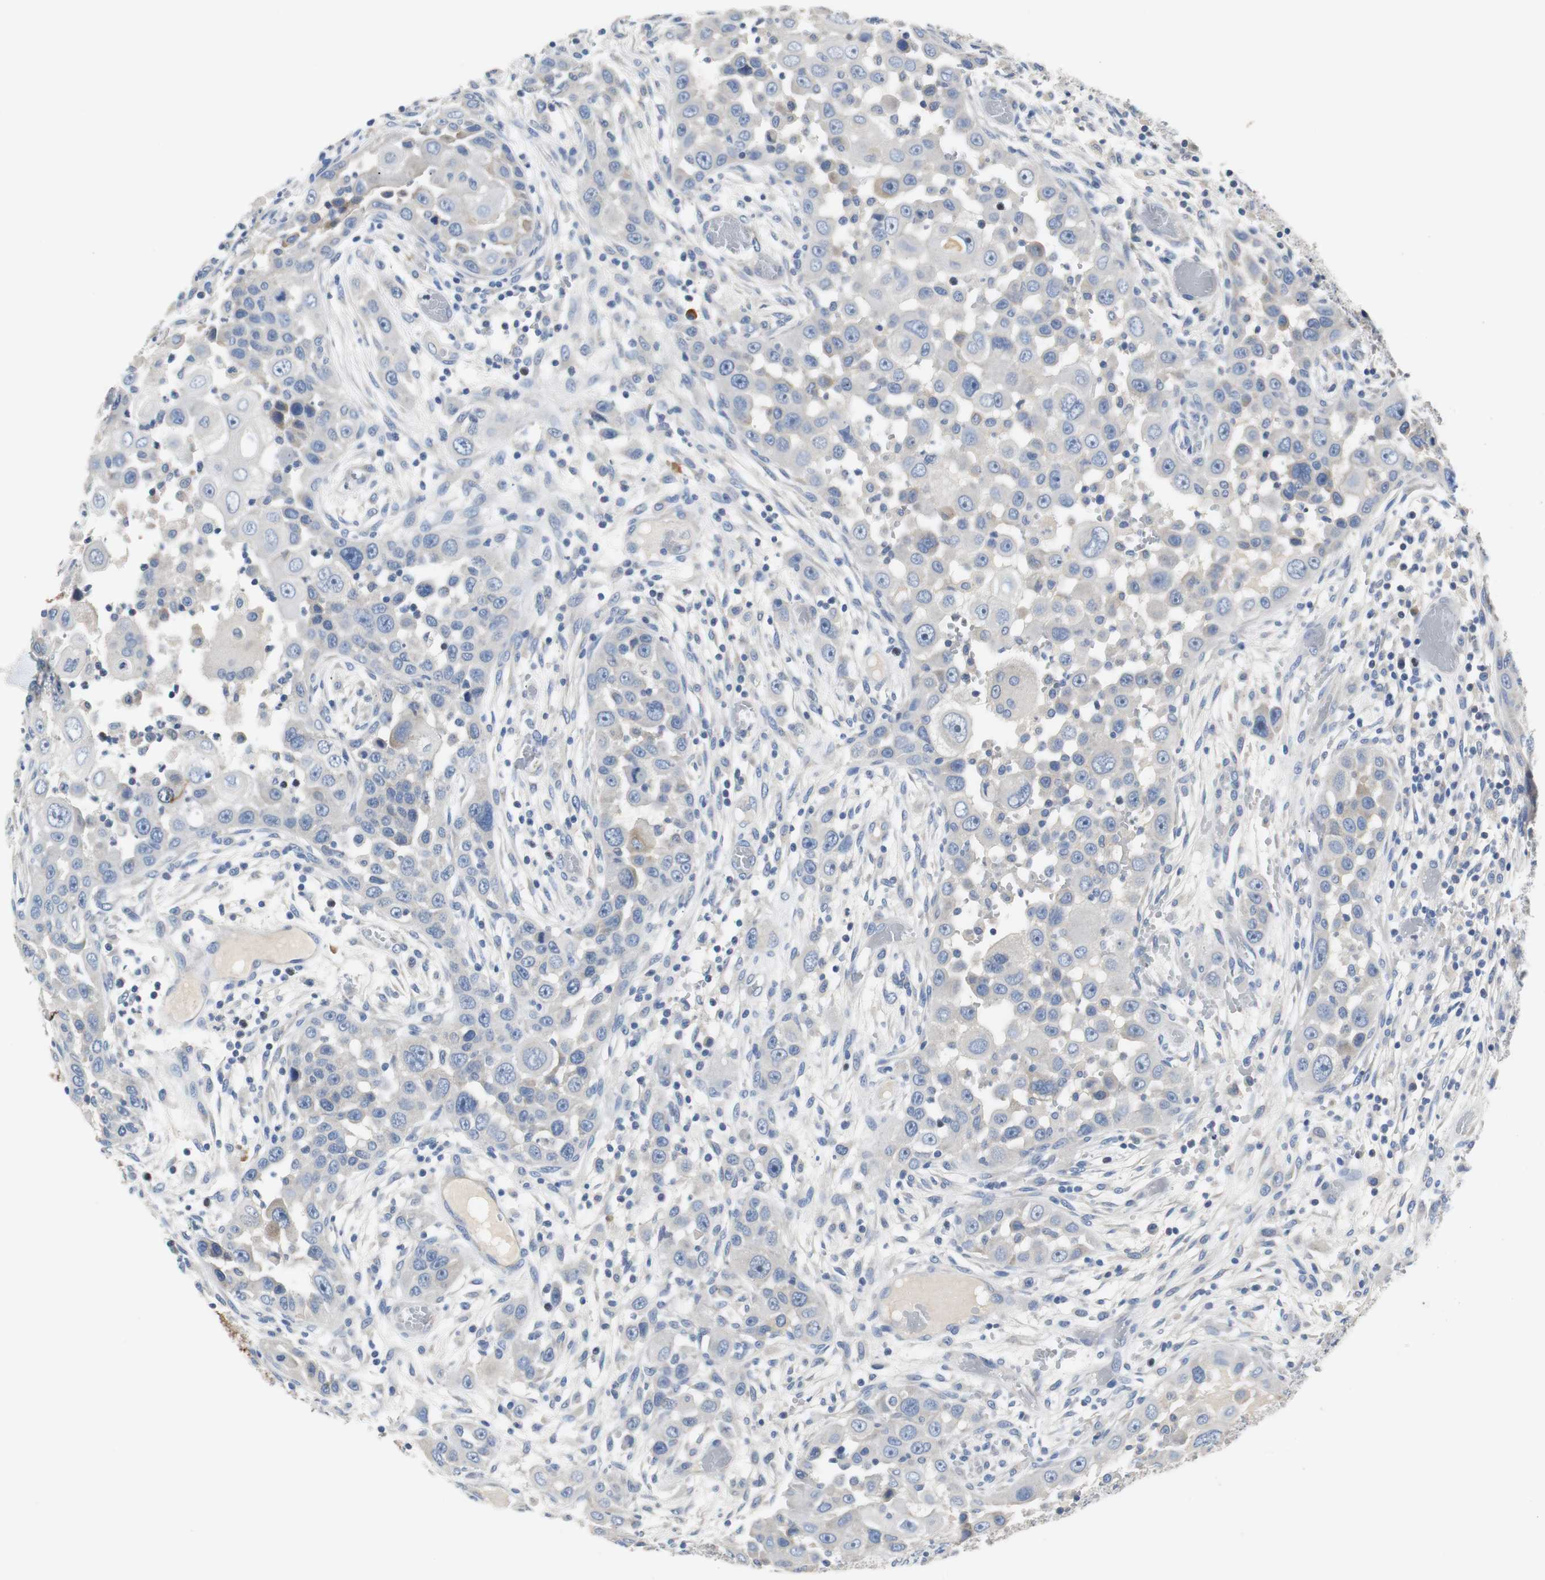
{"staining": {"intensity": "weak", "quantity": "<25%", "location": "cytoplasmic/membranous"}, "tissue": "head and neck cancer", "cell_type": "Tumor cells", "image_type": "cancer", "snomed": [{"axis": "morphology", "description": "Carcinoma, NOS"}, {"axis": "topography", "description": "Head-Neck"}], "caption": "This is an immunohistochemistry histopathology image of human carcinoma (head and neck). There is no positivity in tumor cells.", "gene": "PCK1", "patient": {"sex": "male", "age": 87}}